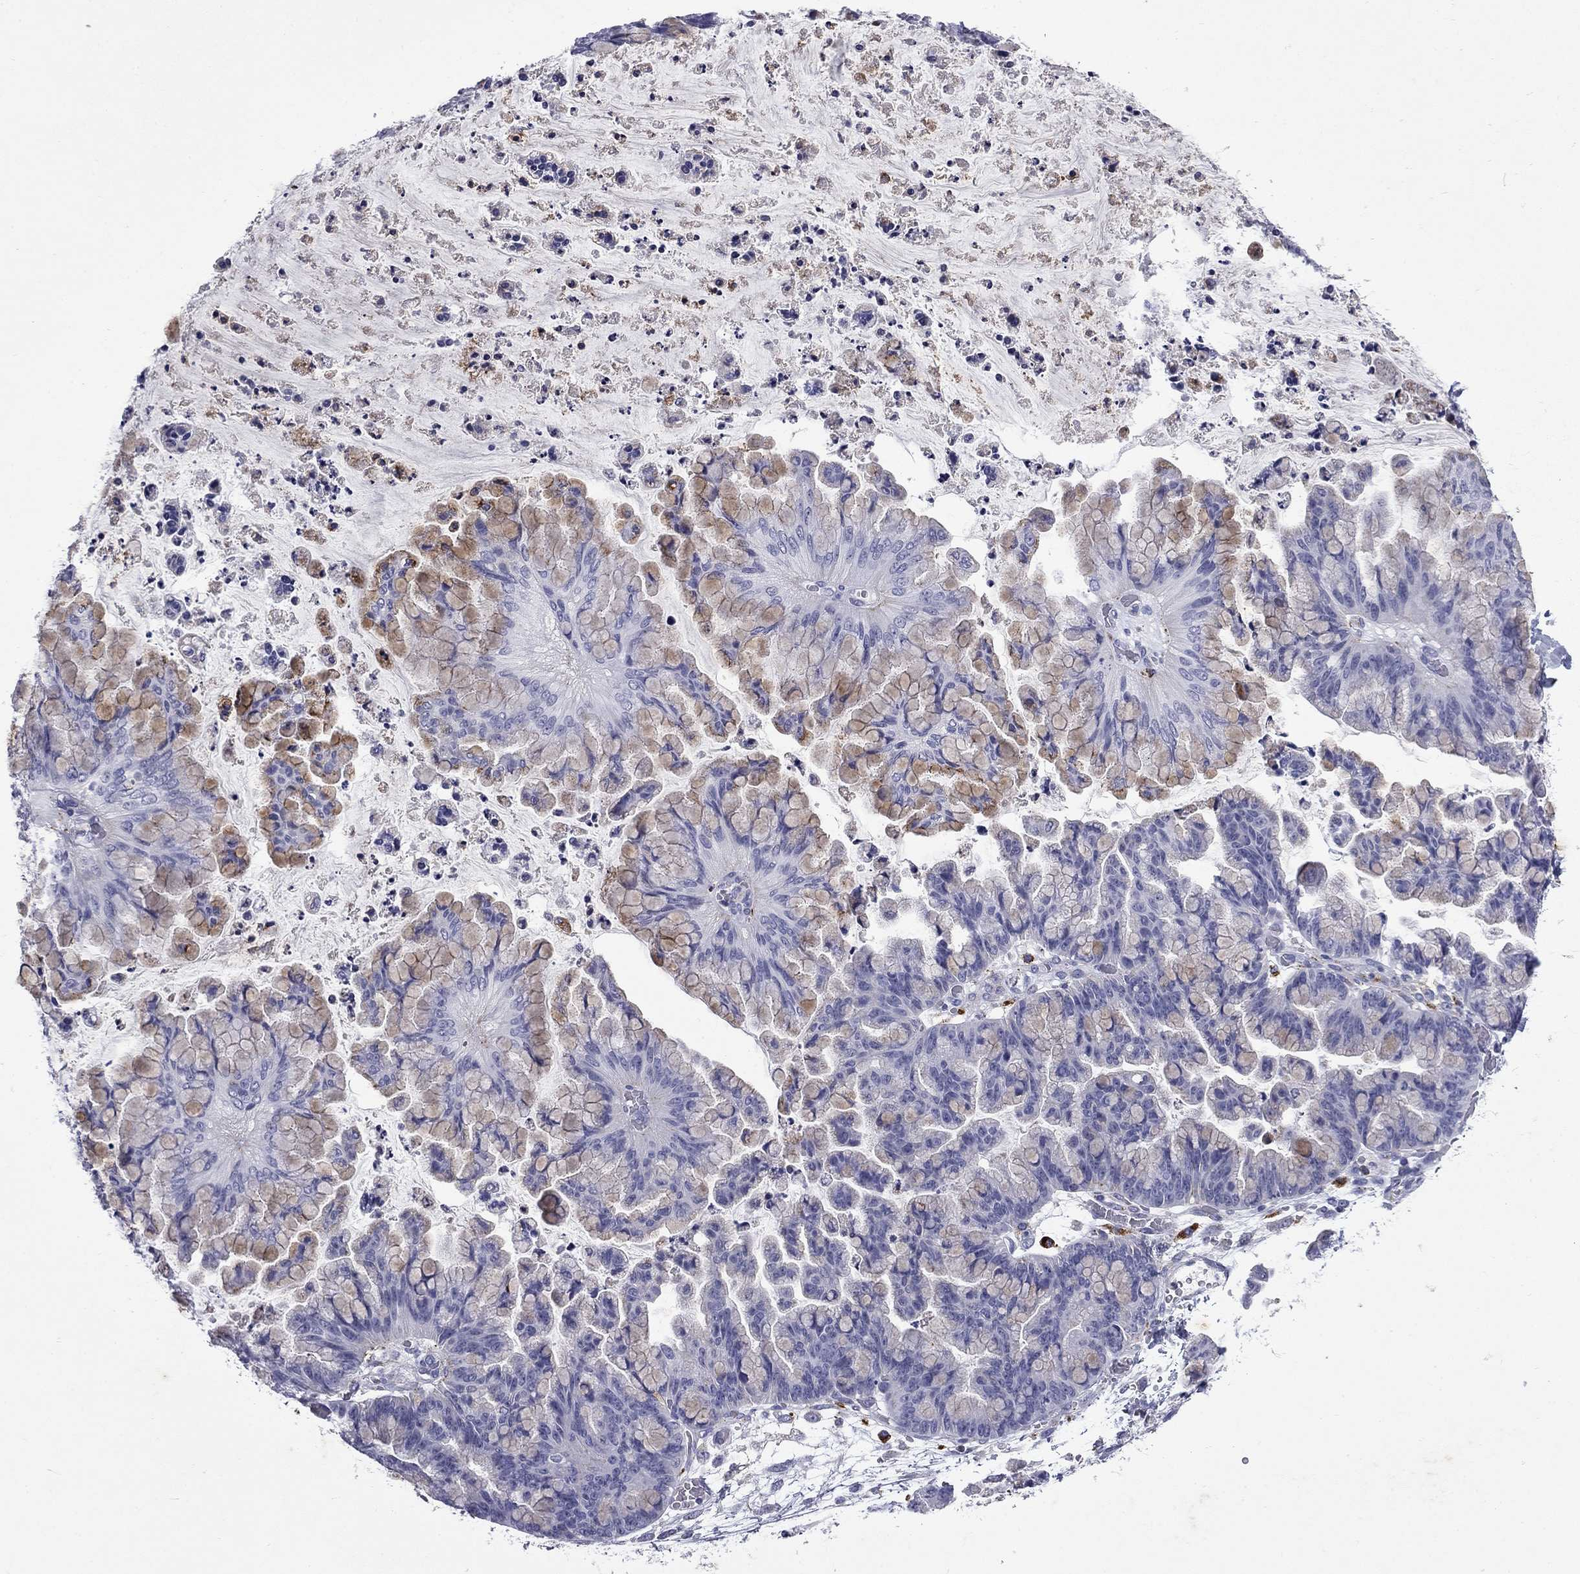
{"staining": {"intensity": "weak", "quantity": "<25%", "location": "cytoplasmic/membranous"}, "tissue": "ovarian cancer", "cell_type": "Tumor cells", "image_type": "cancer", "snomed": [{"axis": "morphology", "description": "Cystadenocarcinoma, mucinous, NOS"}, {"axis": "topography", "description": "Ovary"}], "caption": "The IHC photomicrograph has no significant expression in tumor cells of ovarian mucinous cystadenocarcinoma tissue.", "gene": "MADCAM1", "patient": {"sex": "female", "age": 67}}